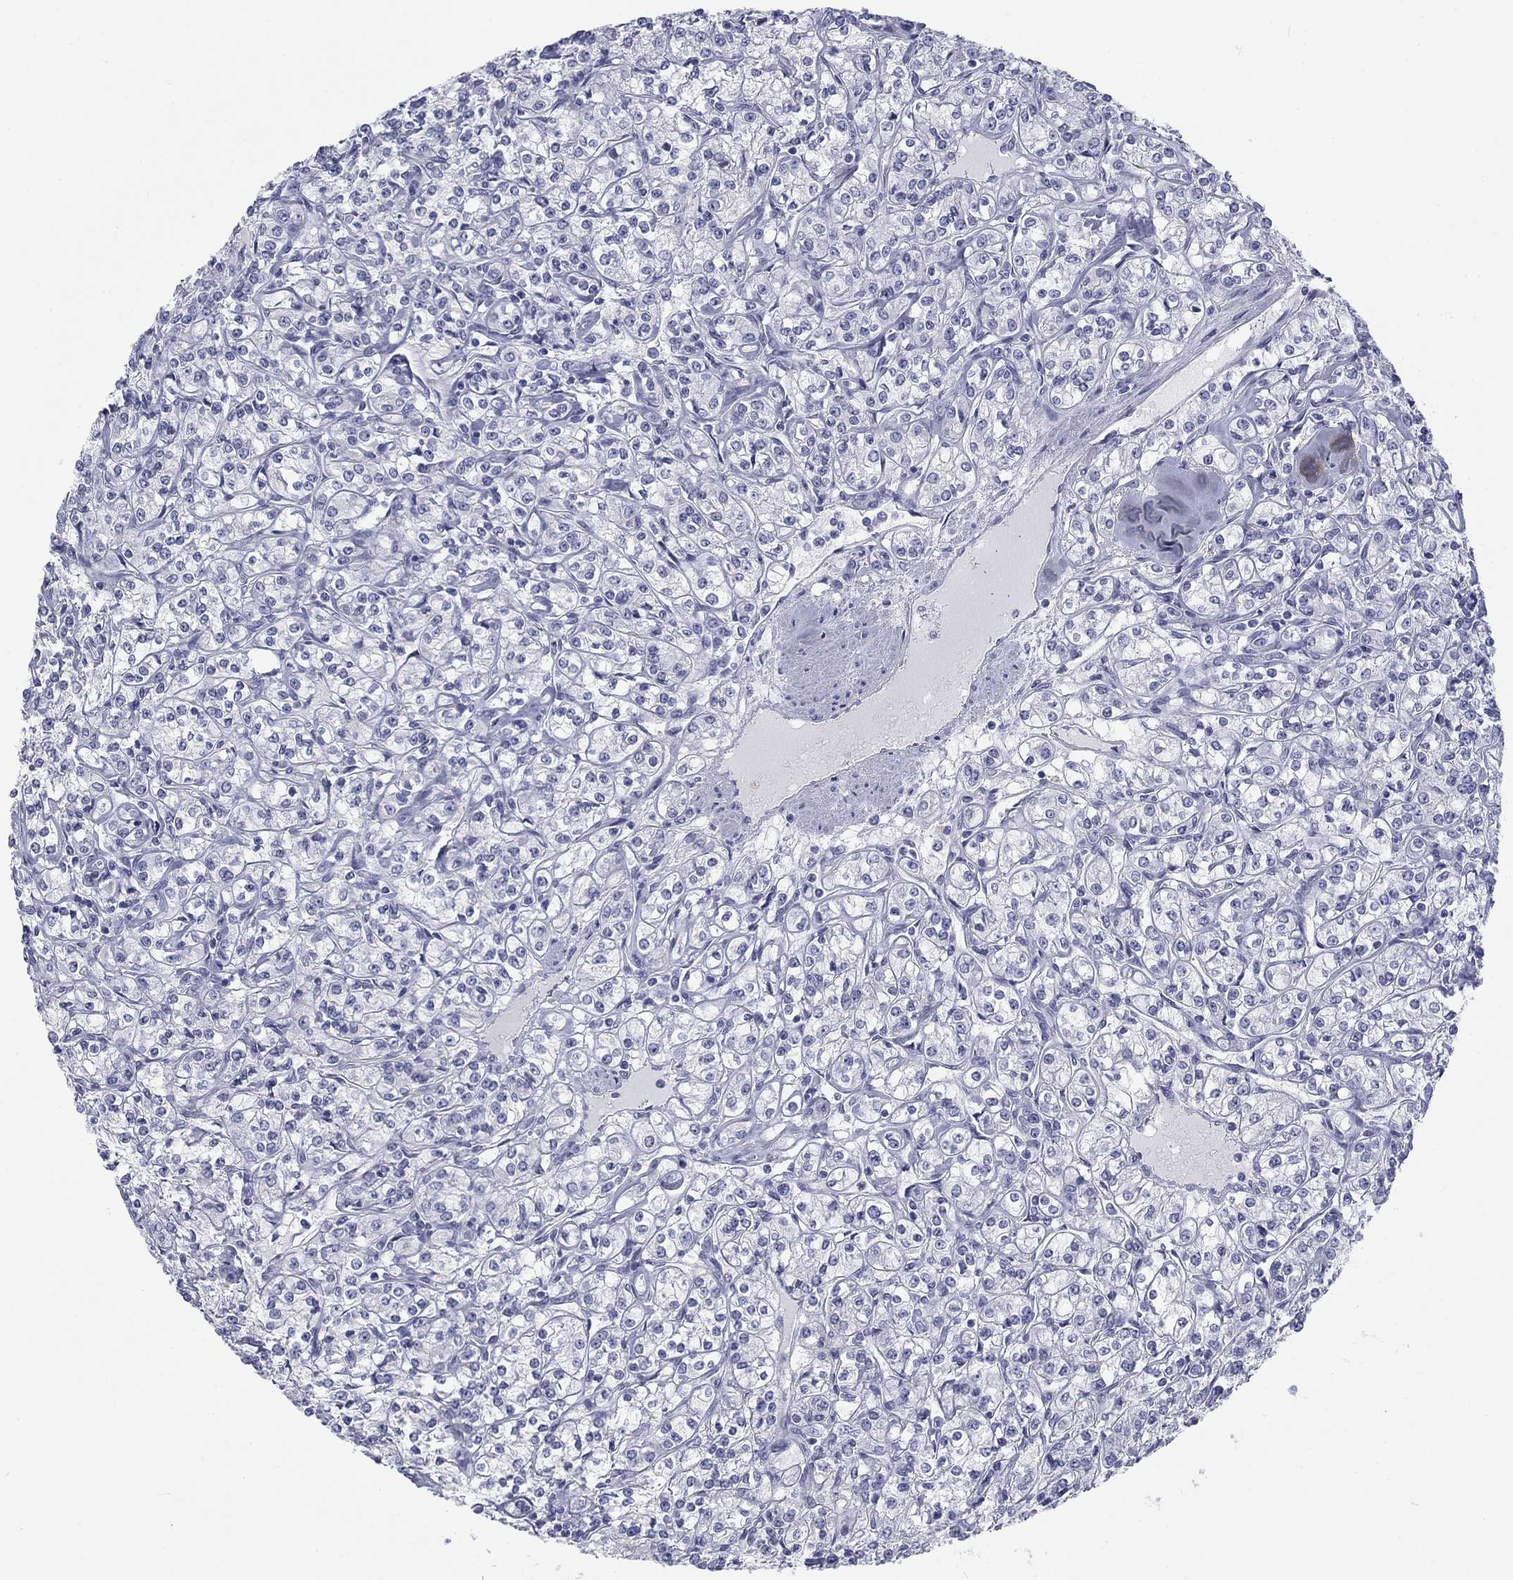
{"staining": {"intensity": "negative", "quantity": "none", "location": "none"}, "tissue": "renal cancer", "cell_type": "Tumor cells", "image_type": "cancer", "snomed": [{"axis": "morphology", "description": "Adenocarcinoma, NOS"}, {"axis": "topography", "description": "Kidney"}], "caption": "Image shows no protein positivity in tumor cells of renal adenocarcinoma tissue.", "gene": "CALB1", "patient": {"sex": "male", "age": 77}}